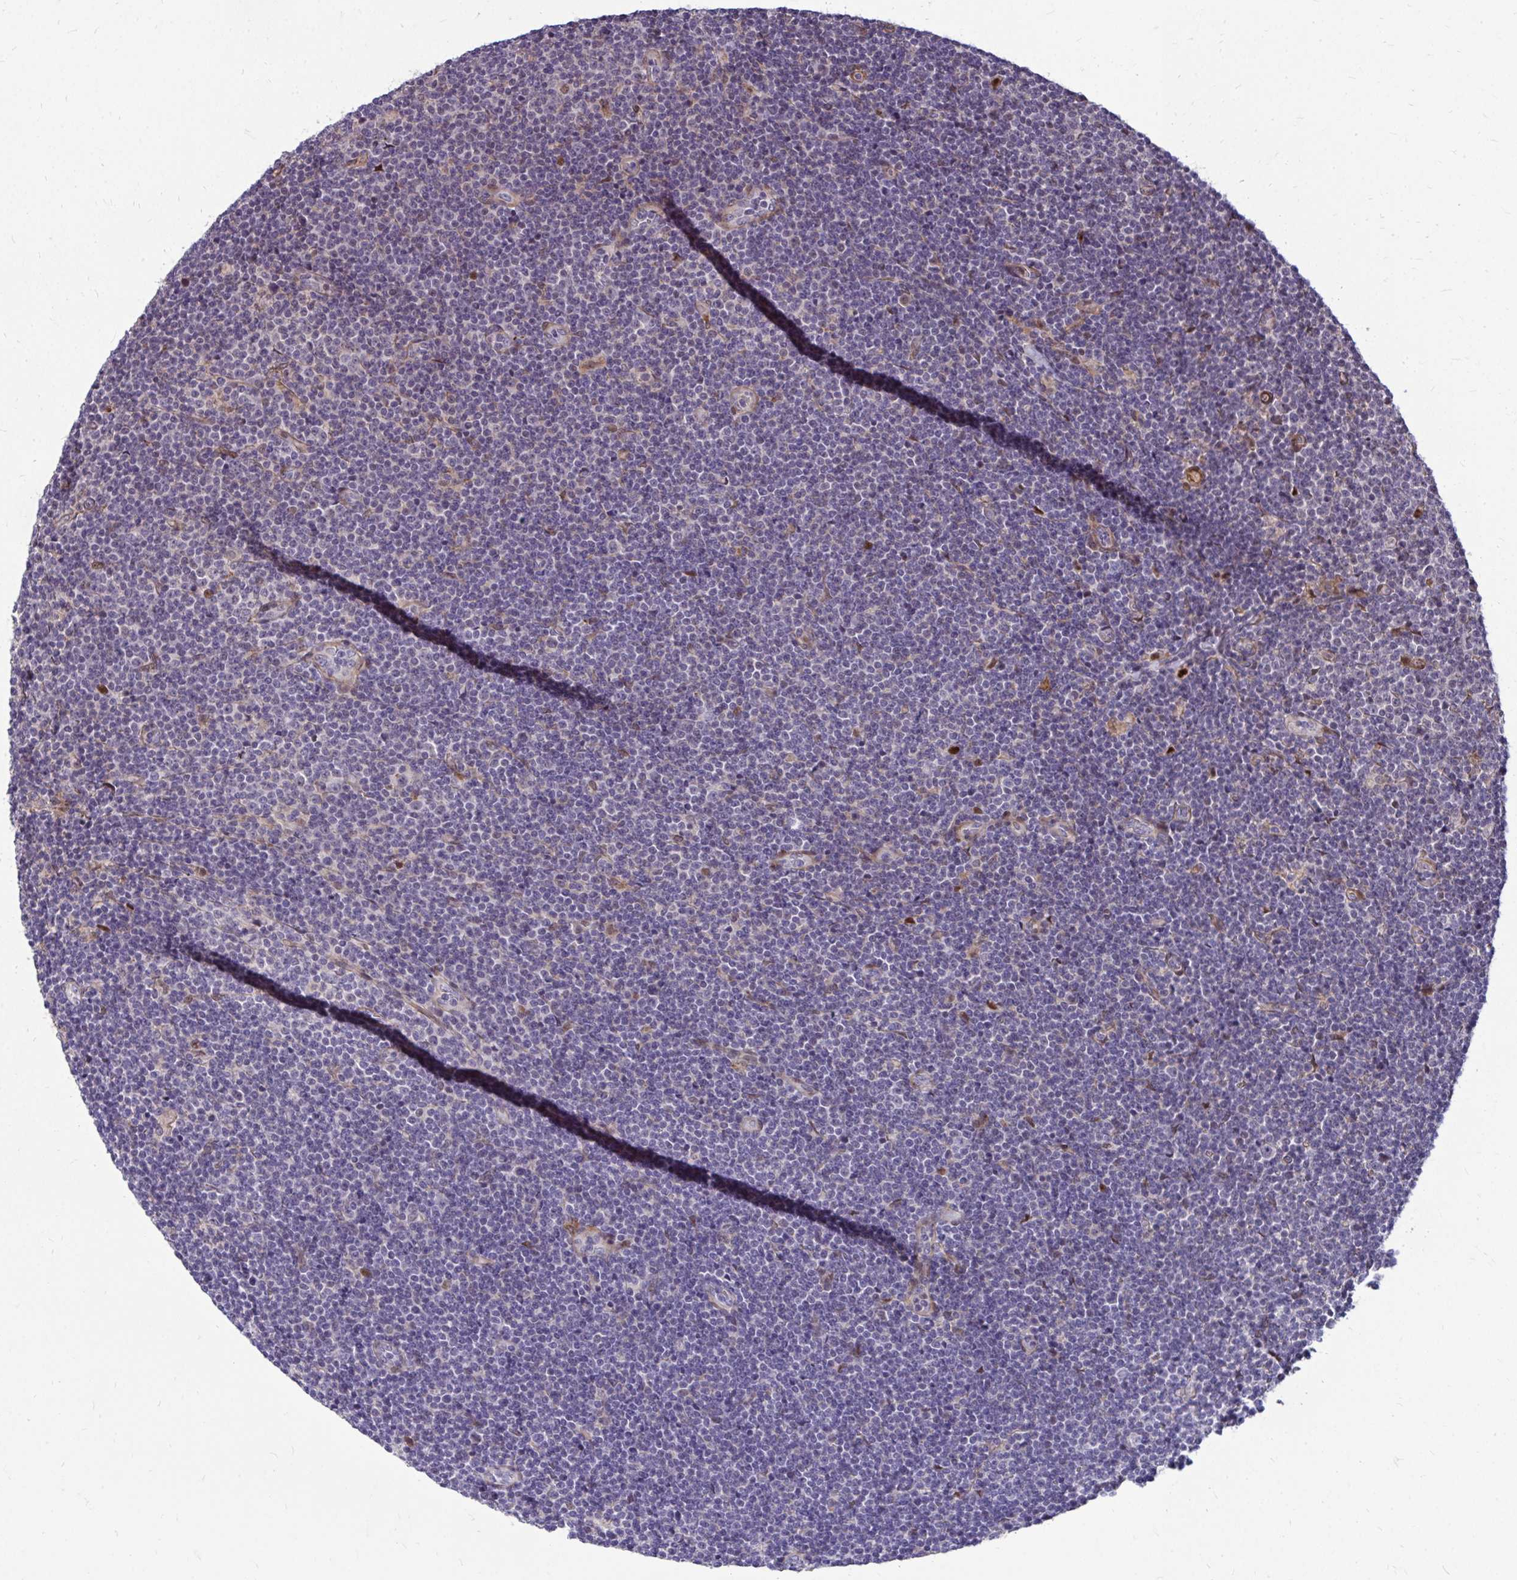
{"staining": {"intensity": "negative", "quantity": "none", "location": "none"}, "tissue": "lymphoma", "cell_type": "Tumor cells", "image_type": "cancer", "snomed": [{"axis": "morphology", "description": "Malignant lymphoma, non-Hodgkin's type, Low grade"}, {"axis": "topography", "description": "Lymph node"}], "caption": "This is a micrograph of IHC staining of lymphoma, which shows no expression in tumor cells.", "gene": "TRIP6", "patient": {"sex": "male", "age": 48}}